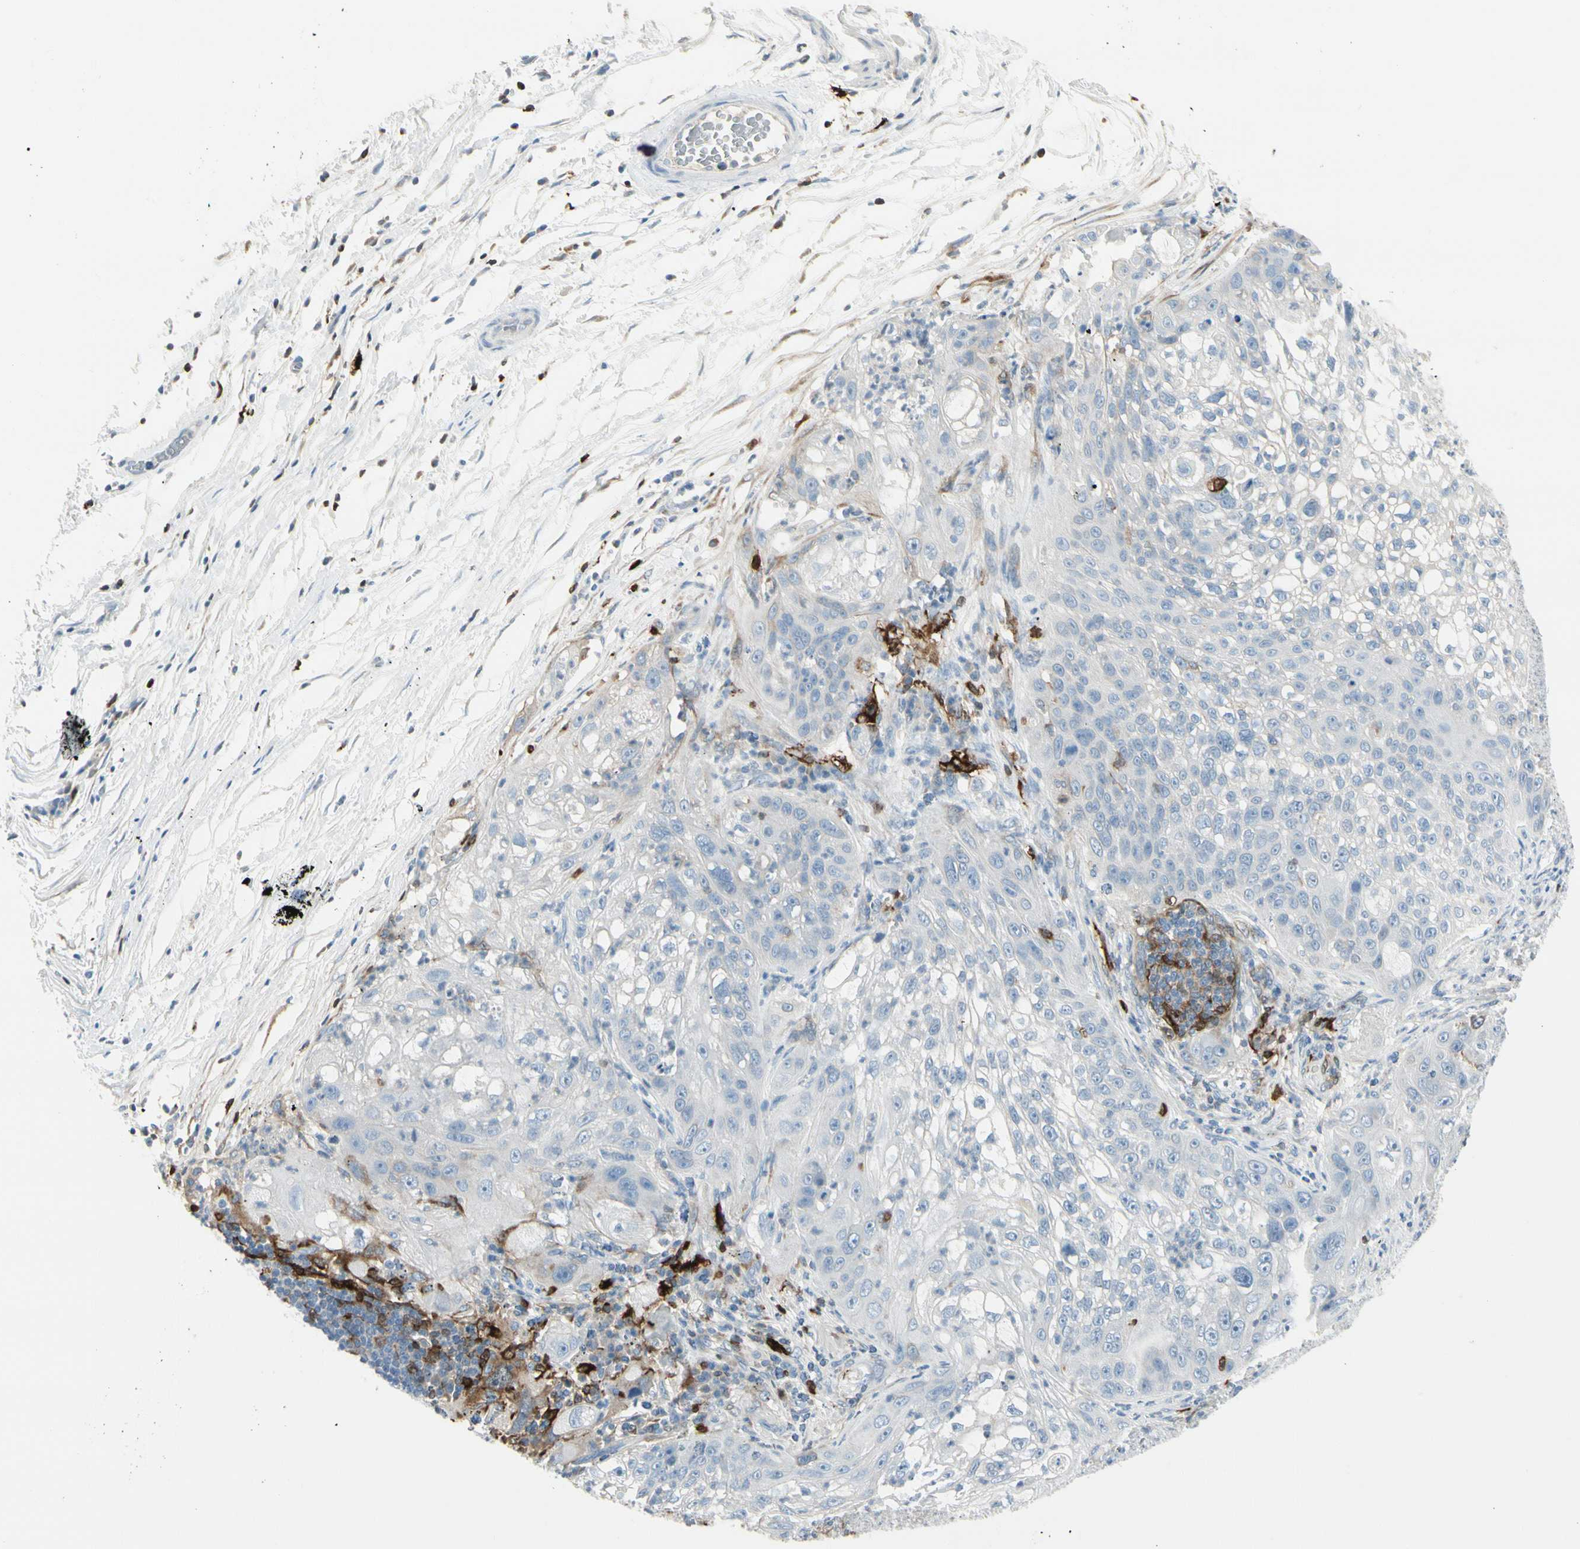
{"staining": {"intensity": "negative", "quantity": "none", "location": "none"}, "tissue": "lung cancer", "cell_type": "Tumor cells", "image_type": "cancer", "snomed": [{"axis": "morphology", "description": "Inflammation, NOS"}, {"axis": "morphology", "description": "Squamous cell carcinoma, NOS"}, {"axis": "topography", "description": "Lymph node"}, {"axis": "topography", "description": "Soft tissue"}, {"axis": "topography", "description": "Lung"}], "caption": "IHC photomicrograph of neoplastic tissue: lung cancer (squamous cell carcinoma) stained with DAB demonstrates no significant protein expression in tumor cells. (IHC, brightfield microscopy, high magnification).", "gene": "TRAF1", "patient": {"sex": "male", "age": 66}}